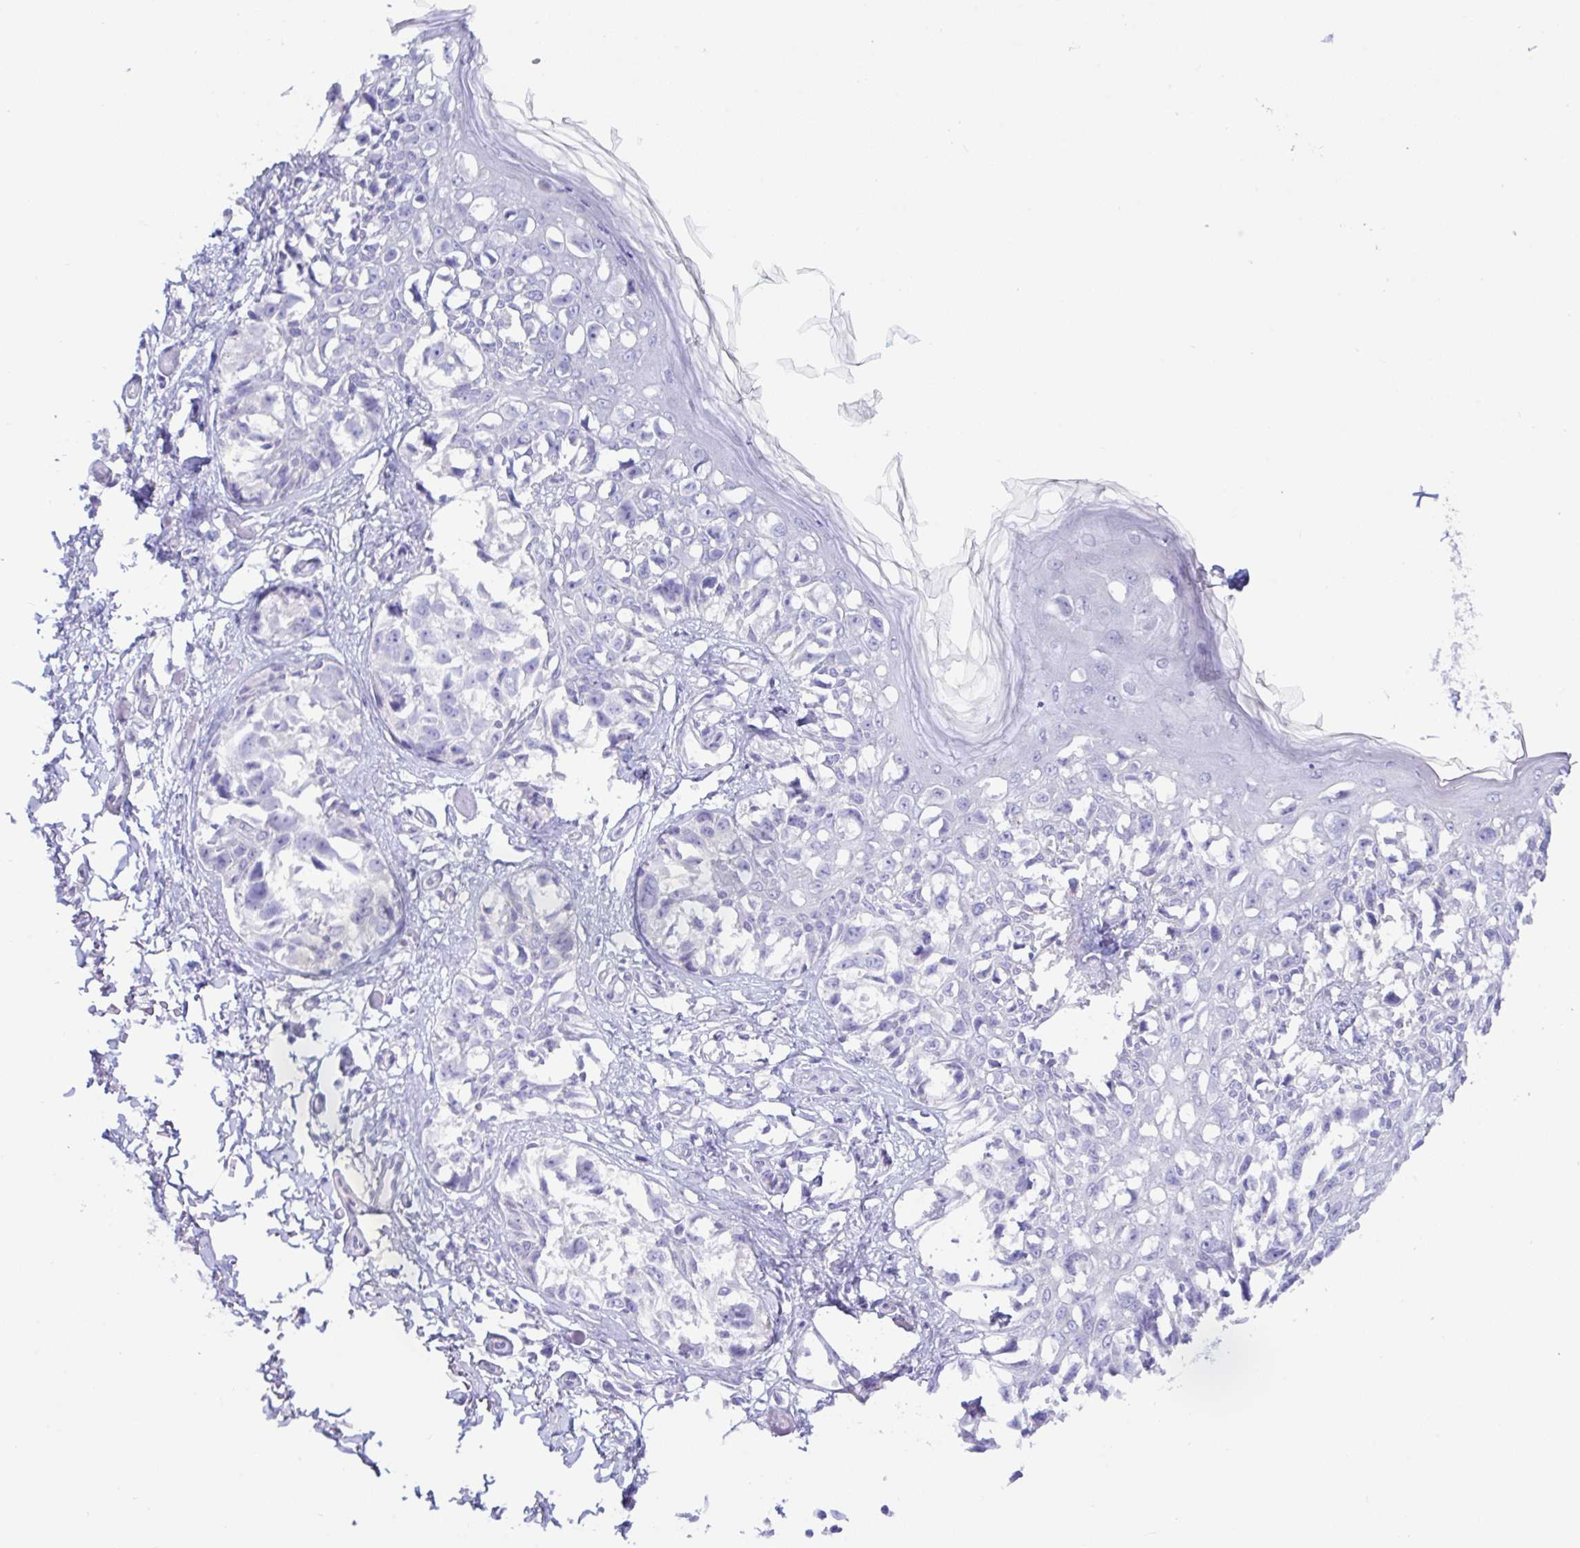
{"staining": {"intensity": "negative", "quantity": "none", "location": "none"}, "tissue": "melanoma", "cell_type": "Tumor cells", "image_type": "cancer", "snomed": [{"axis": "morphology", "description": "Malignant melanoma, NOS"}, {"axis": "topography", "description": "Skin"}], "caption": "DAB immunohistochemical staining of melanoma exhibits no significant expression in tumor cells.", "gene": "MED11", "patient": {"sex": "male", "age": 73}}